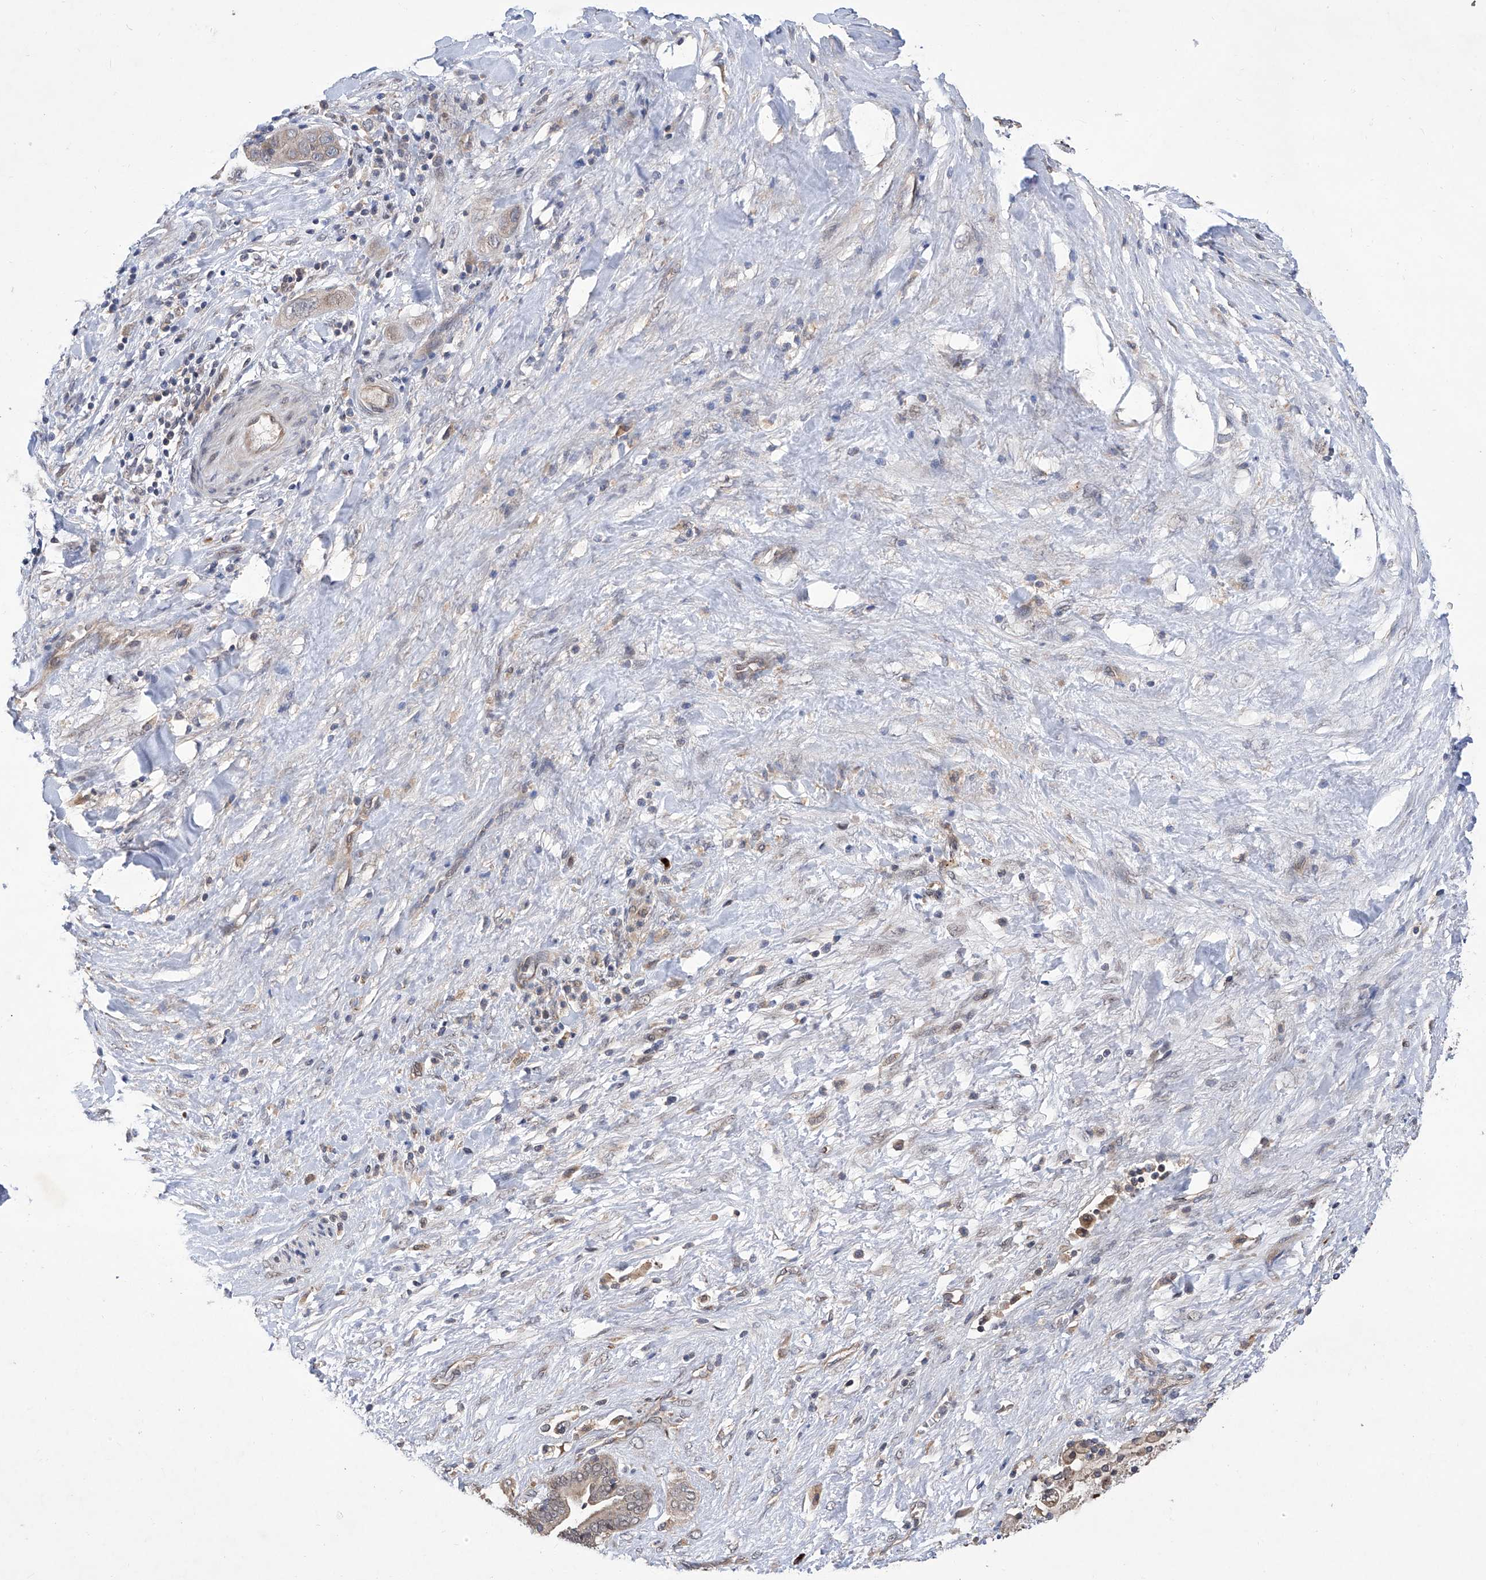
{"staining": {"intensity": "negative", "quantity": "none", "location": "none"}, "tissue": "liver cancer", "cell_type": "Tumor cells", "image_type": "cancer", "snomed": [{"axis": "morphology", "description": "Cholangiocarcinoma"}, {"axis": "topography", "description": "Liver"}], "caption": "Immunohistochemical staining of liver cancer displays no significant positivity in tumor cells. Nuclei are stained in blue.", "gene": "USP45", "patient": {"sex": "female", "age": 52}}